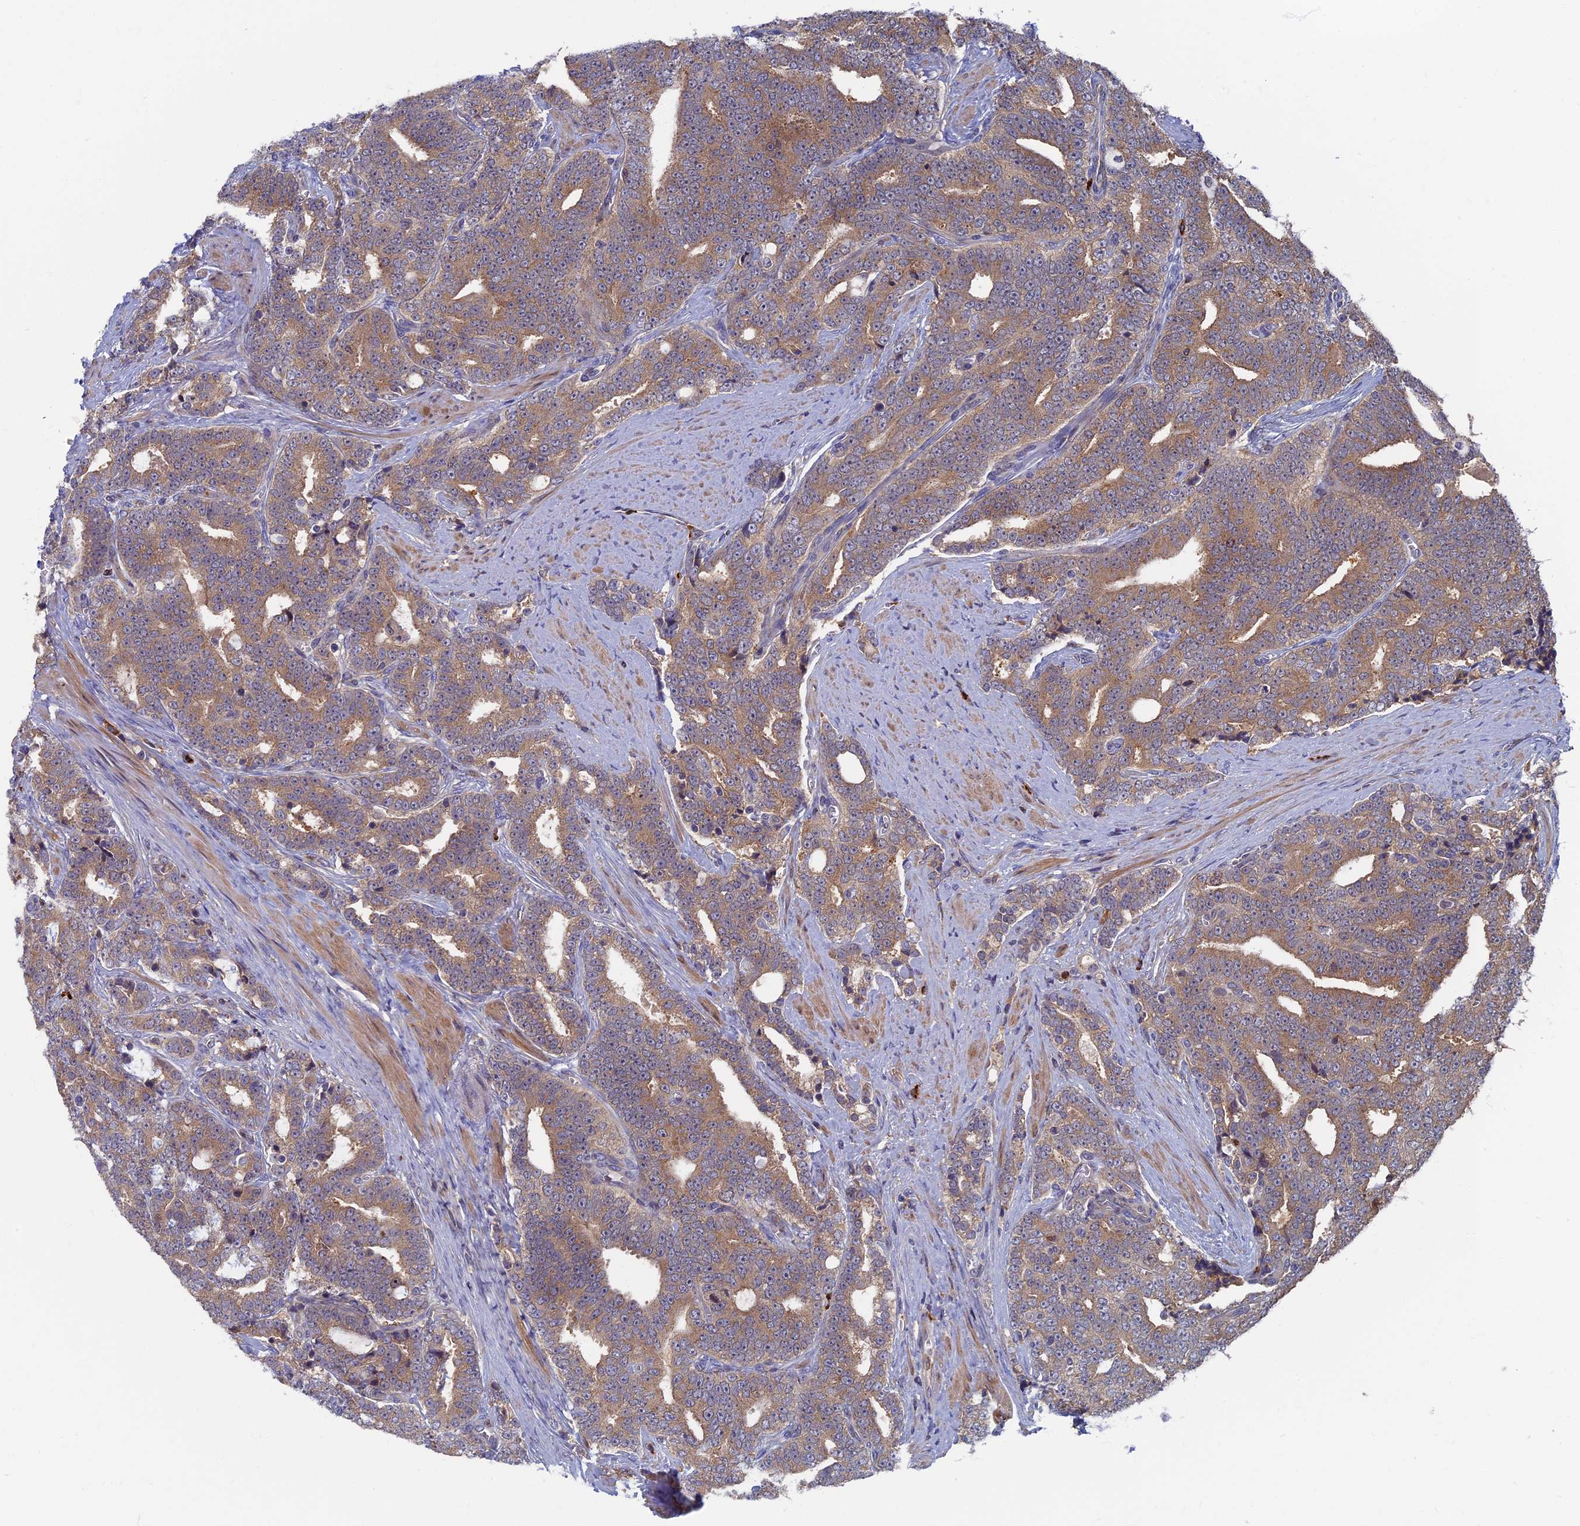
{"staining": {"intensity": "moderate", "quantity": ">75%", "location": "cytoplasmic/membranous"}, "tissue": "prostate cancer", "cell_type": "Tumor cells", "image_type": "cancer", "snomed": [{"axis": "morphology", "description": "Adenocarcinoma, High grade"}, {"axis": "topography", "description": "Prostate and seminal vesicle, NOS"}], "caption": "Moderate cytoplasmic/membranous protein positivity is seen in approximately >75% of tumor cells in prostate cancer.", "gene": "TNK2", "patient": {"sex": "male", "age": 67}}